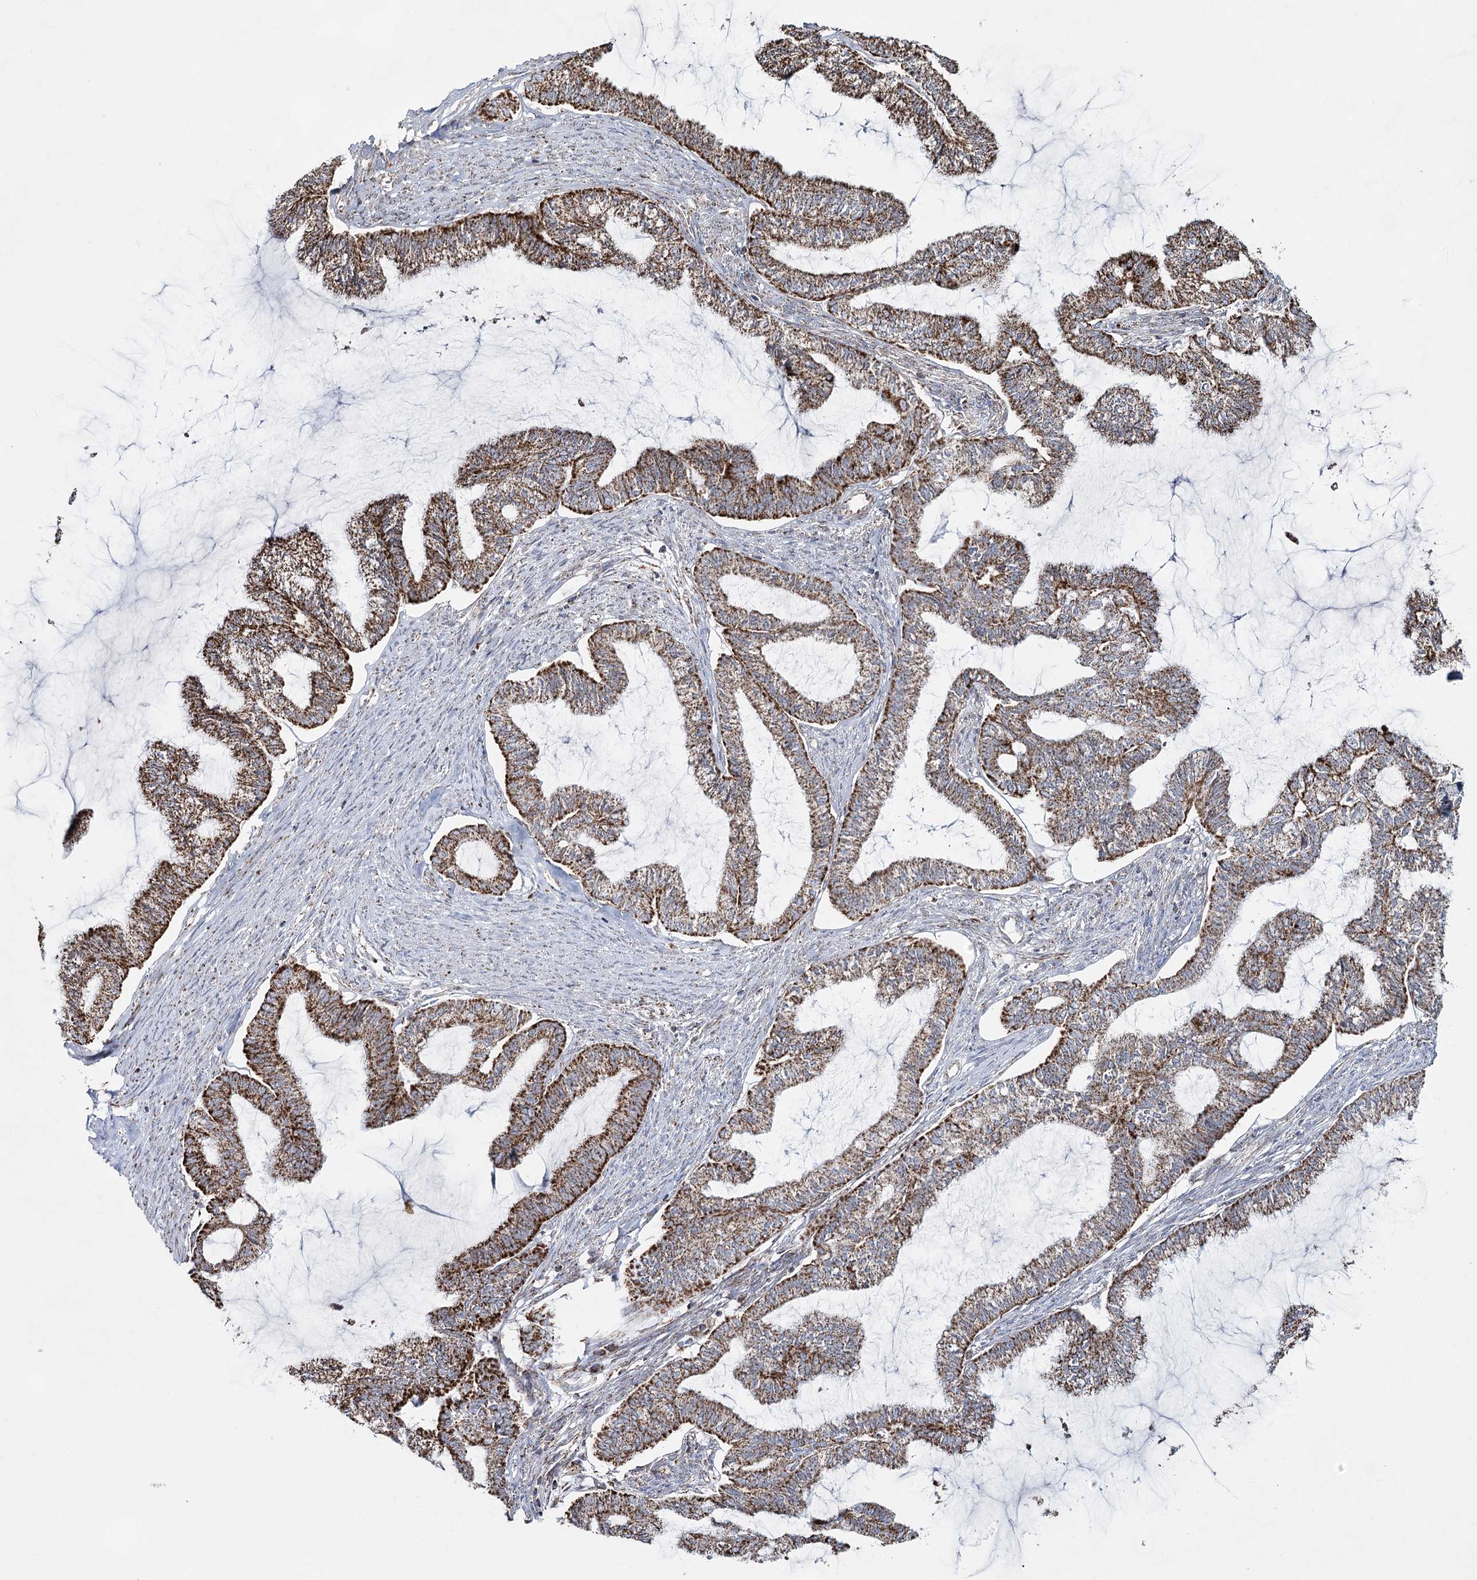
{"staining": {"intensity": "strong", "quantity": ">75%", "location": "cytoplasmic/membranous"}, "tissue": "endometrial cancer", "cell_type": "Tumor cells", "image_type": "cancer", "snomed": [{"axis": "morphology", "description": "Adenocarcinoma, NOS"}, {"axis": "topography", "description": "Endometrium"}], "caption": "Adenocarcinoma (endometrial) stained with a brown dye exhibits strong cytoplasmic/membranous positive staining in approximately >75% of tumor cells.", "gene": "CWF19L1", "patient": {"sex": "female", "age": 86}}